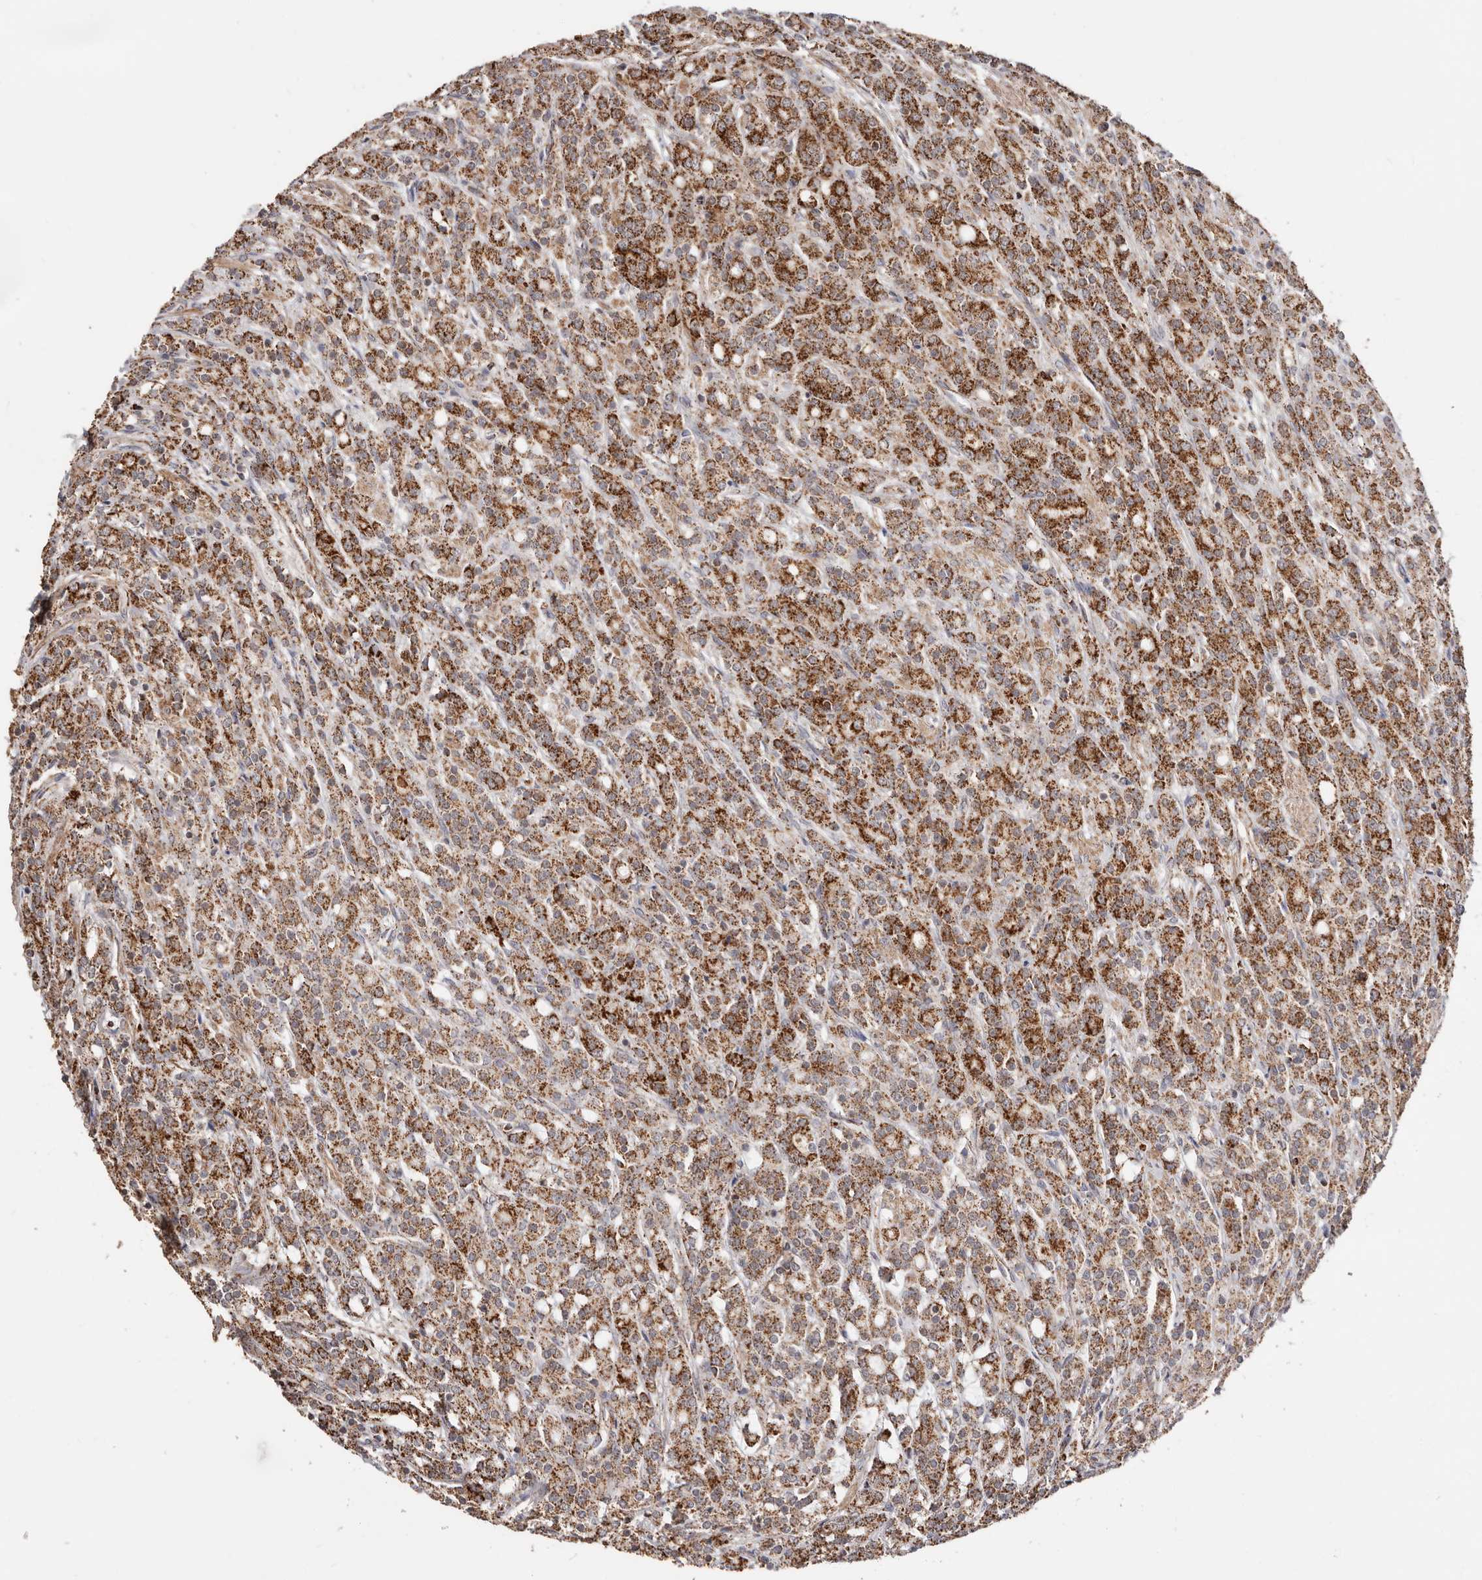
{"staining": {"intensity": "strong", "quantity": "25%-75%", "location": "cytoplasmic/membranous"}, "tissue": "prostate cancer", "cell_type": "Tumor cells", "image_type": "cancer", "snomed": [{"axis": "morphology", "description": "Adenocarcinoma, High grade"}, {"axis": "topography", "description": "Prostate"}], "caption": "Tumor cells display high levels of strong cytoplasmic/membranous expression in about 25%-75% of cells in adenocarcinoma (high-grade) (prostate). (IHC, brightfield microscopy, high magnification).", "gene": "PRKACB", "patient": {"sex": "male", "age": 62}}